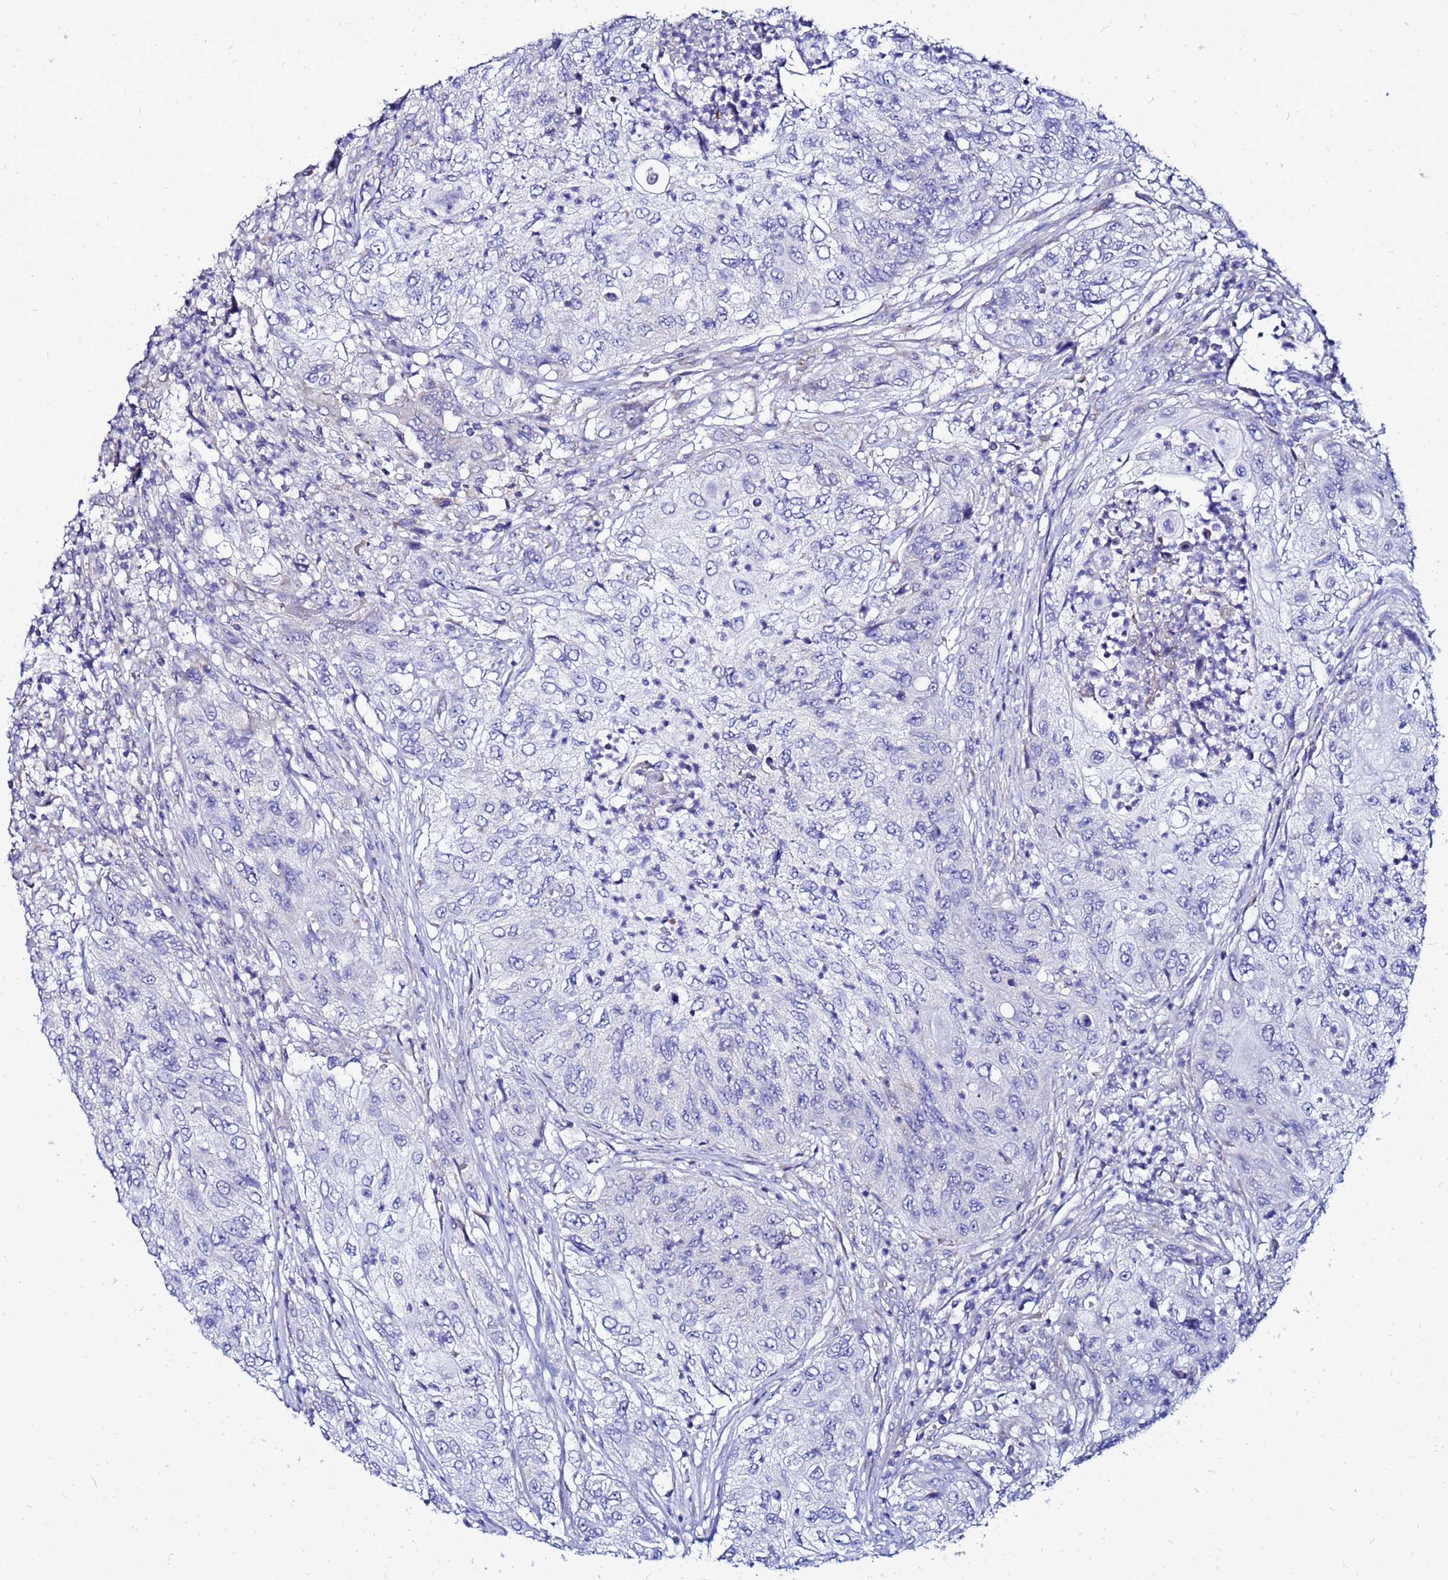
{"staining": {"intensity": "negative", "quantity": "none", "location": "none"}, "tissue": "urothelial cancer", "cell_type": "Tumor cells", "image_type": "cancer", "snomed": [{"axis": "morphology", "description": "Urothelial carcinoma, High grade"}, {"axis": "topography", "description": "Urinary bladder"}], "caption": "Immunohistochemistry histopathology image of neoplastic tissue: urothelial cancer stained with DAB (3,3'-diaminobenzidine) demonstrates no significant protein expression in tumor cells.", "gene": "FAHD2A", "patient": {"sex": "female", "age": 60}}